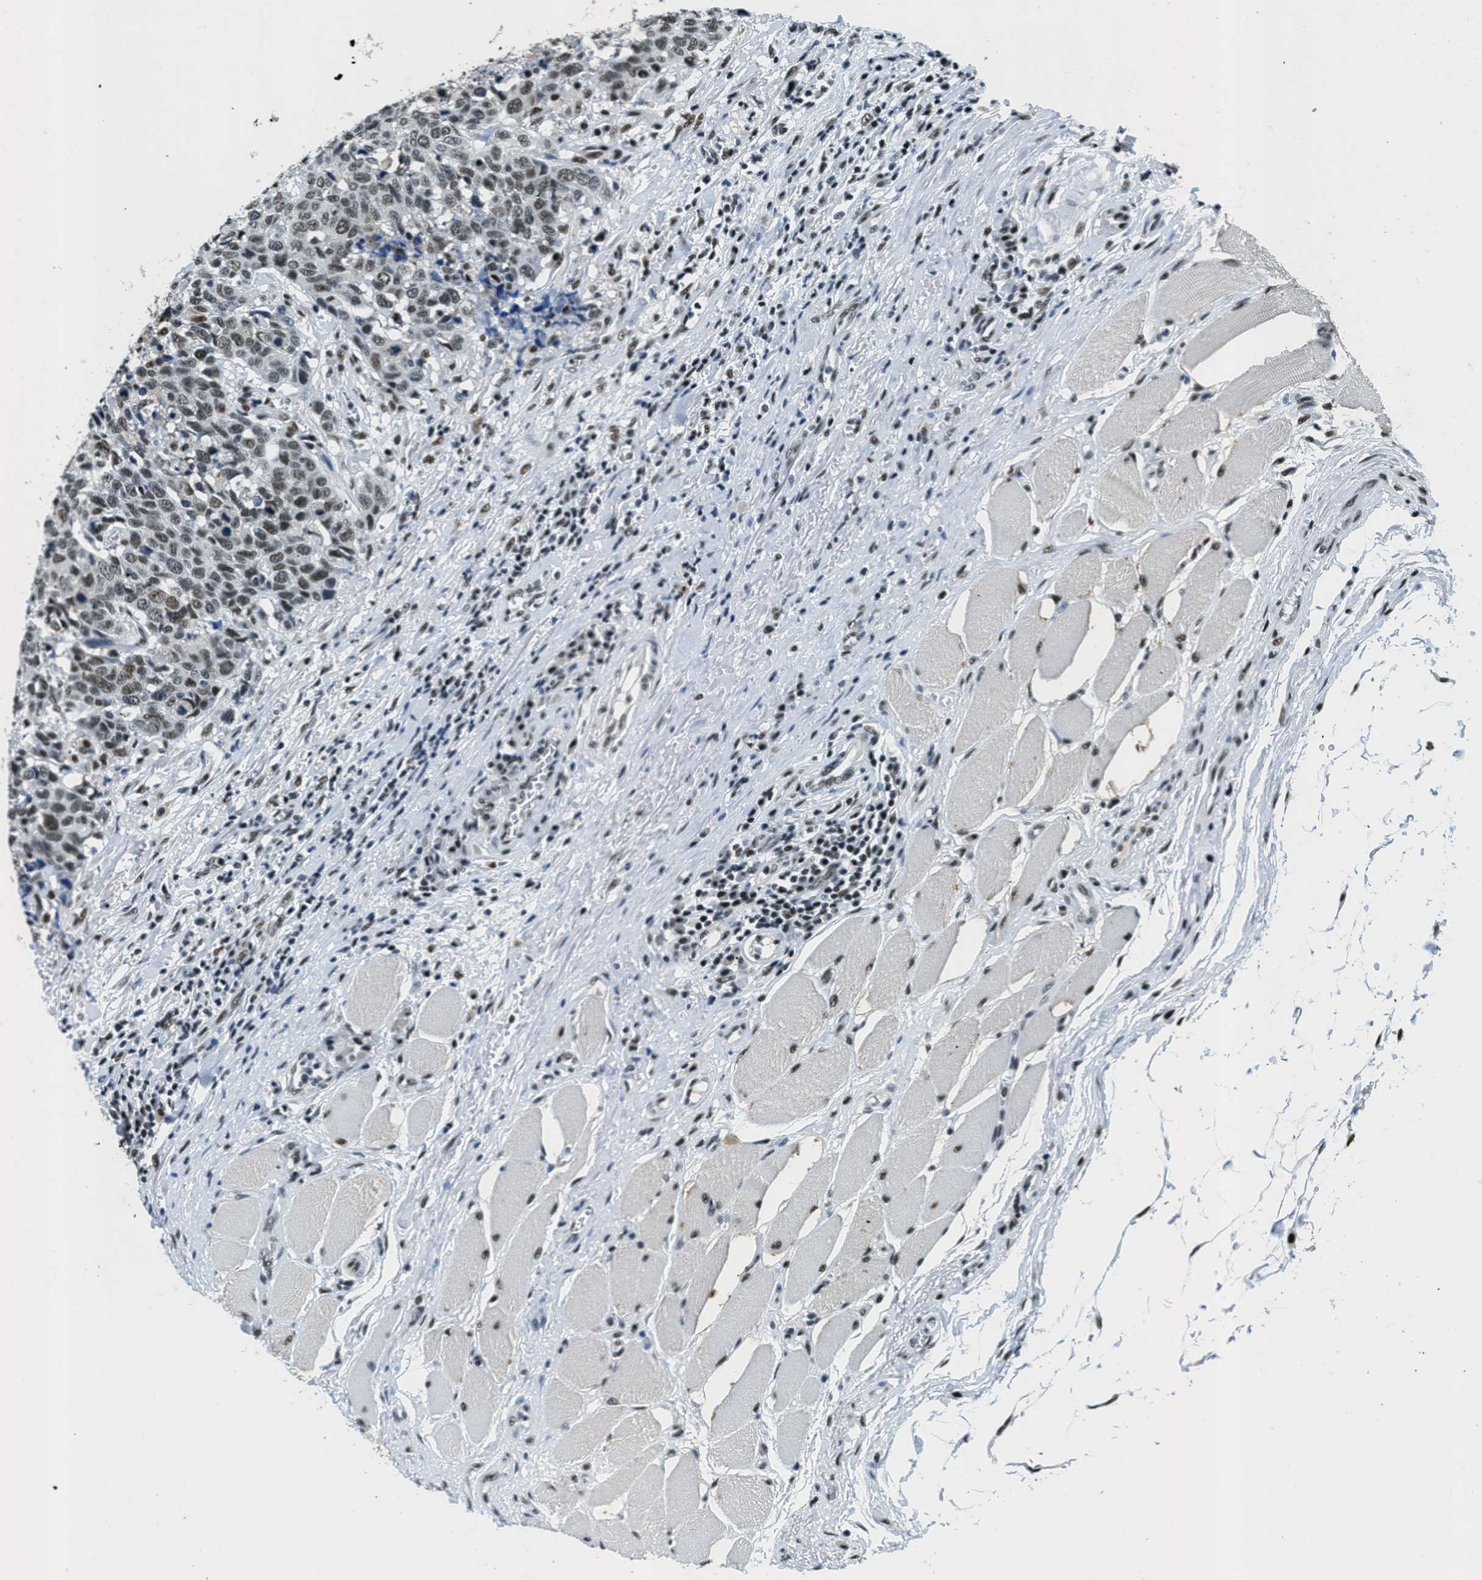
{"staining": {"intensity": "weak", "quantity": ">75%", "location": "nuclear"}, "tissue": "head and neck cancer", "cell_type": "Tumor cells", "image_type": "cancer", "snomed": [{"axis": "morphology", "description": "Squamous cell carcinoma, NOS"}, {"axis": "topography", "description": "Head-Neck"}], "caption": "Human head and neck cancer stained with a protein marker reveals weak staining in tumor cells.", "gene": "SSB", "patient": {"sex": "male", "age": 66}}